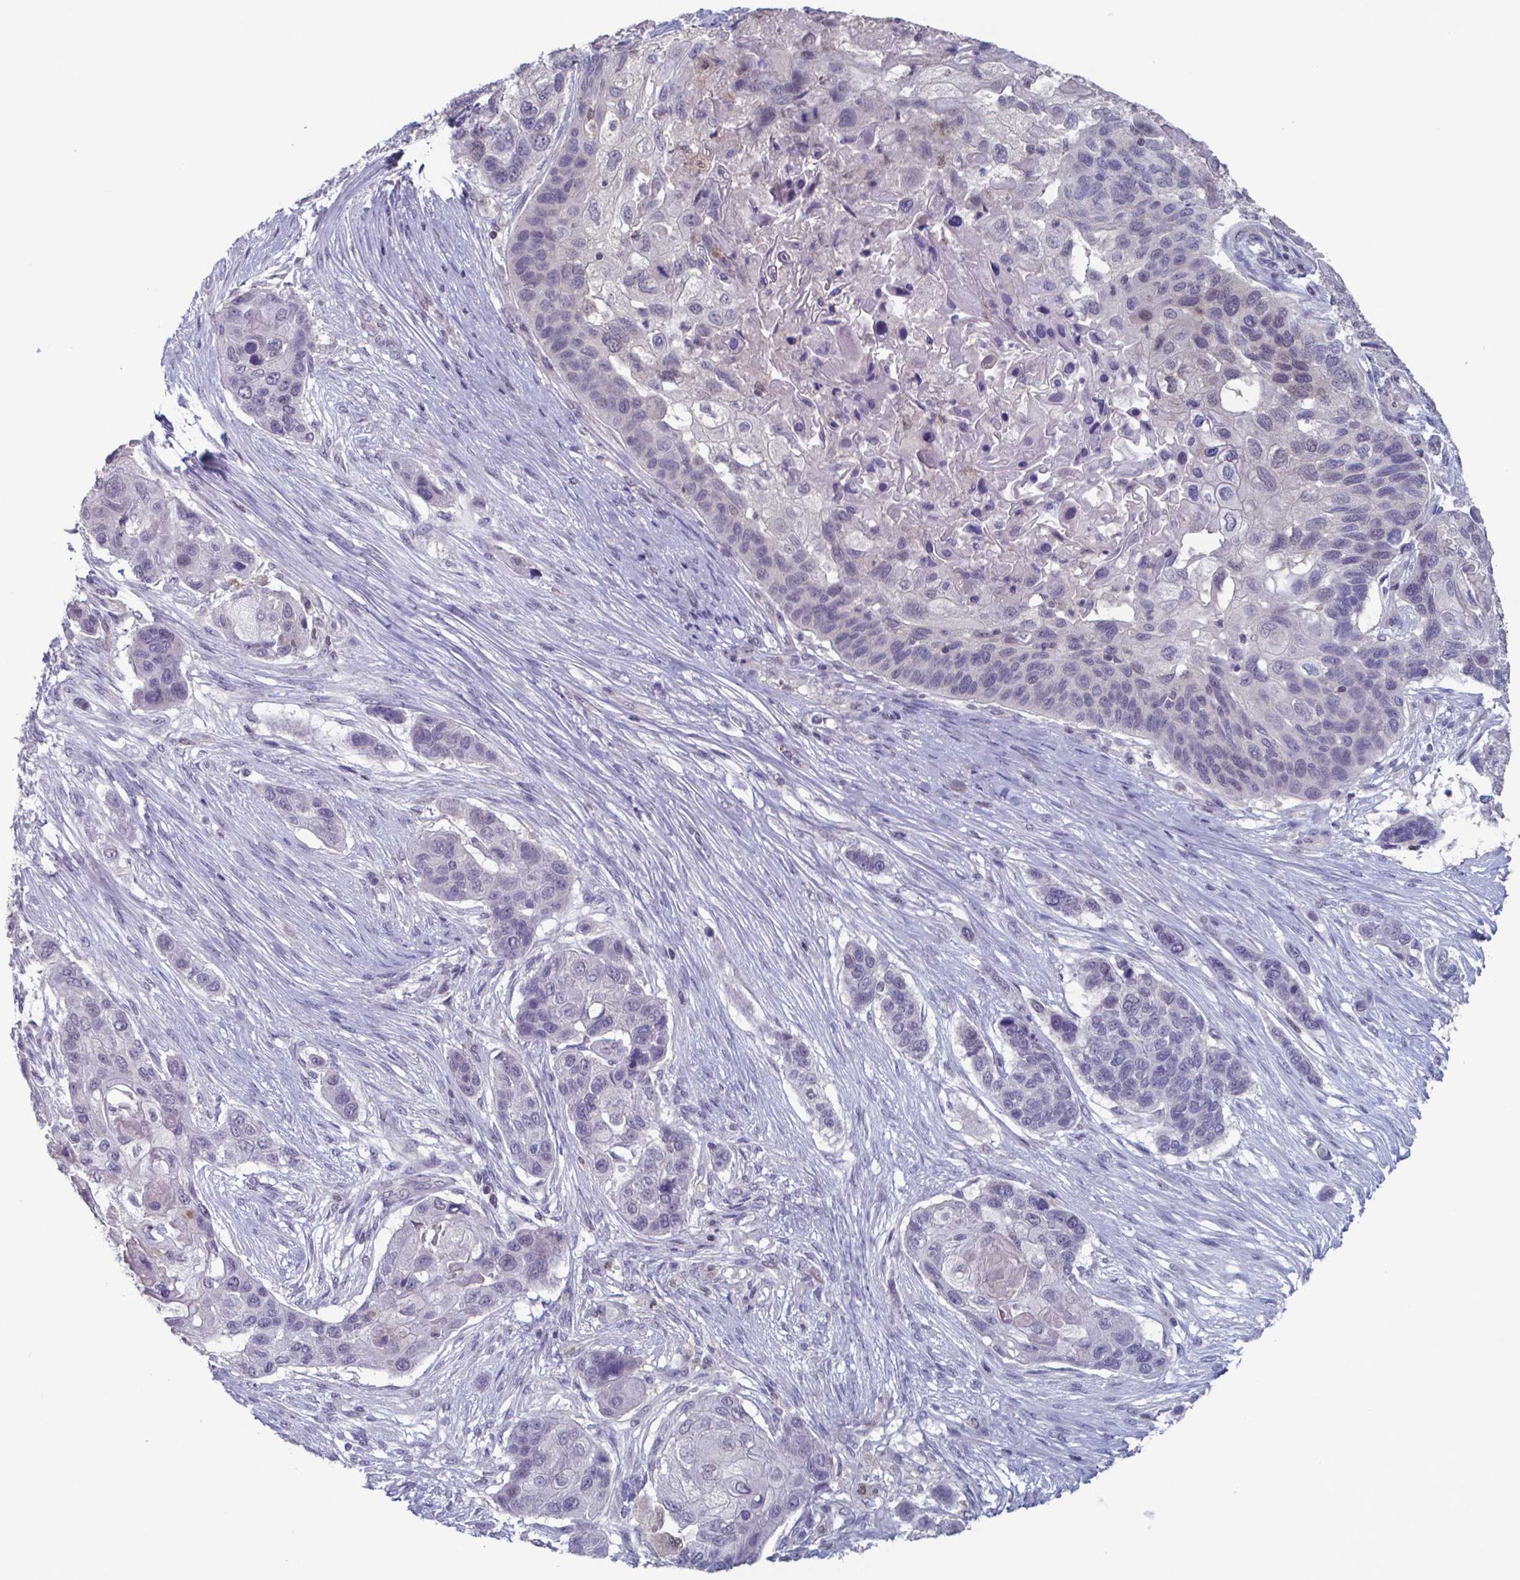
{"staining": {"intensity": "negative", "quantity": "none", "location": "none"}, "tissue": "lung cancer", "cell_type": "Tumor cells", "image_type": "cancer", "snomed": [{"axis": "morphology", "description": "Squamous cell carcinoma, NOS"}, {"axis": "topography", "description": "Lung"}], "caption": "Tumor cells show no significant protein positivity in lung squamous cell carcinoma.", "gene": "TDP2", "patient": {"sex": "male", "age": 69}}